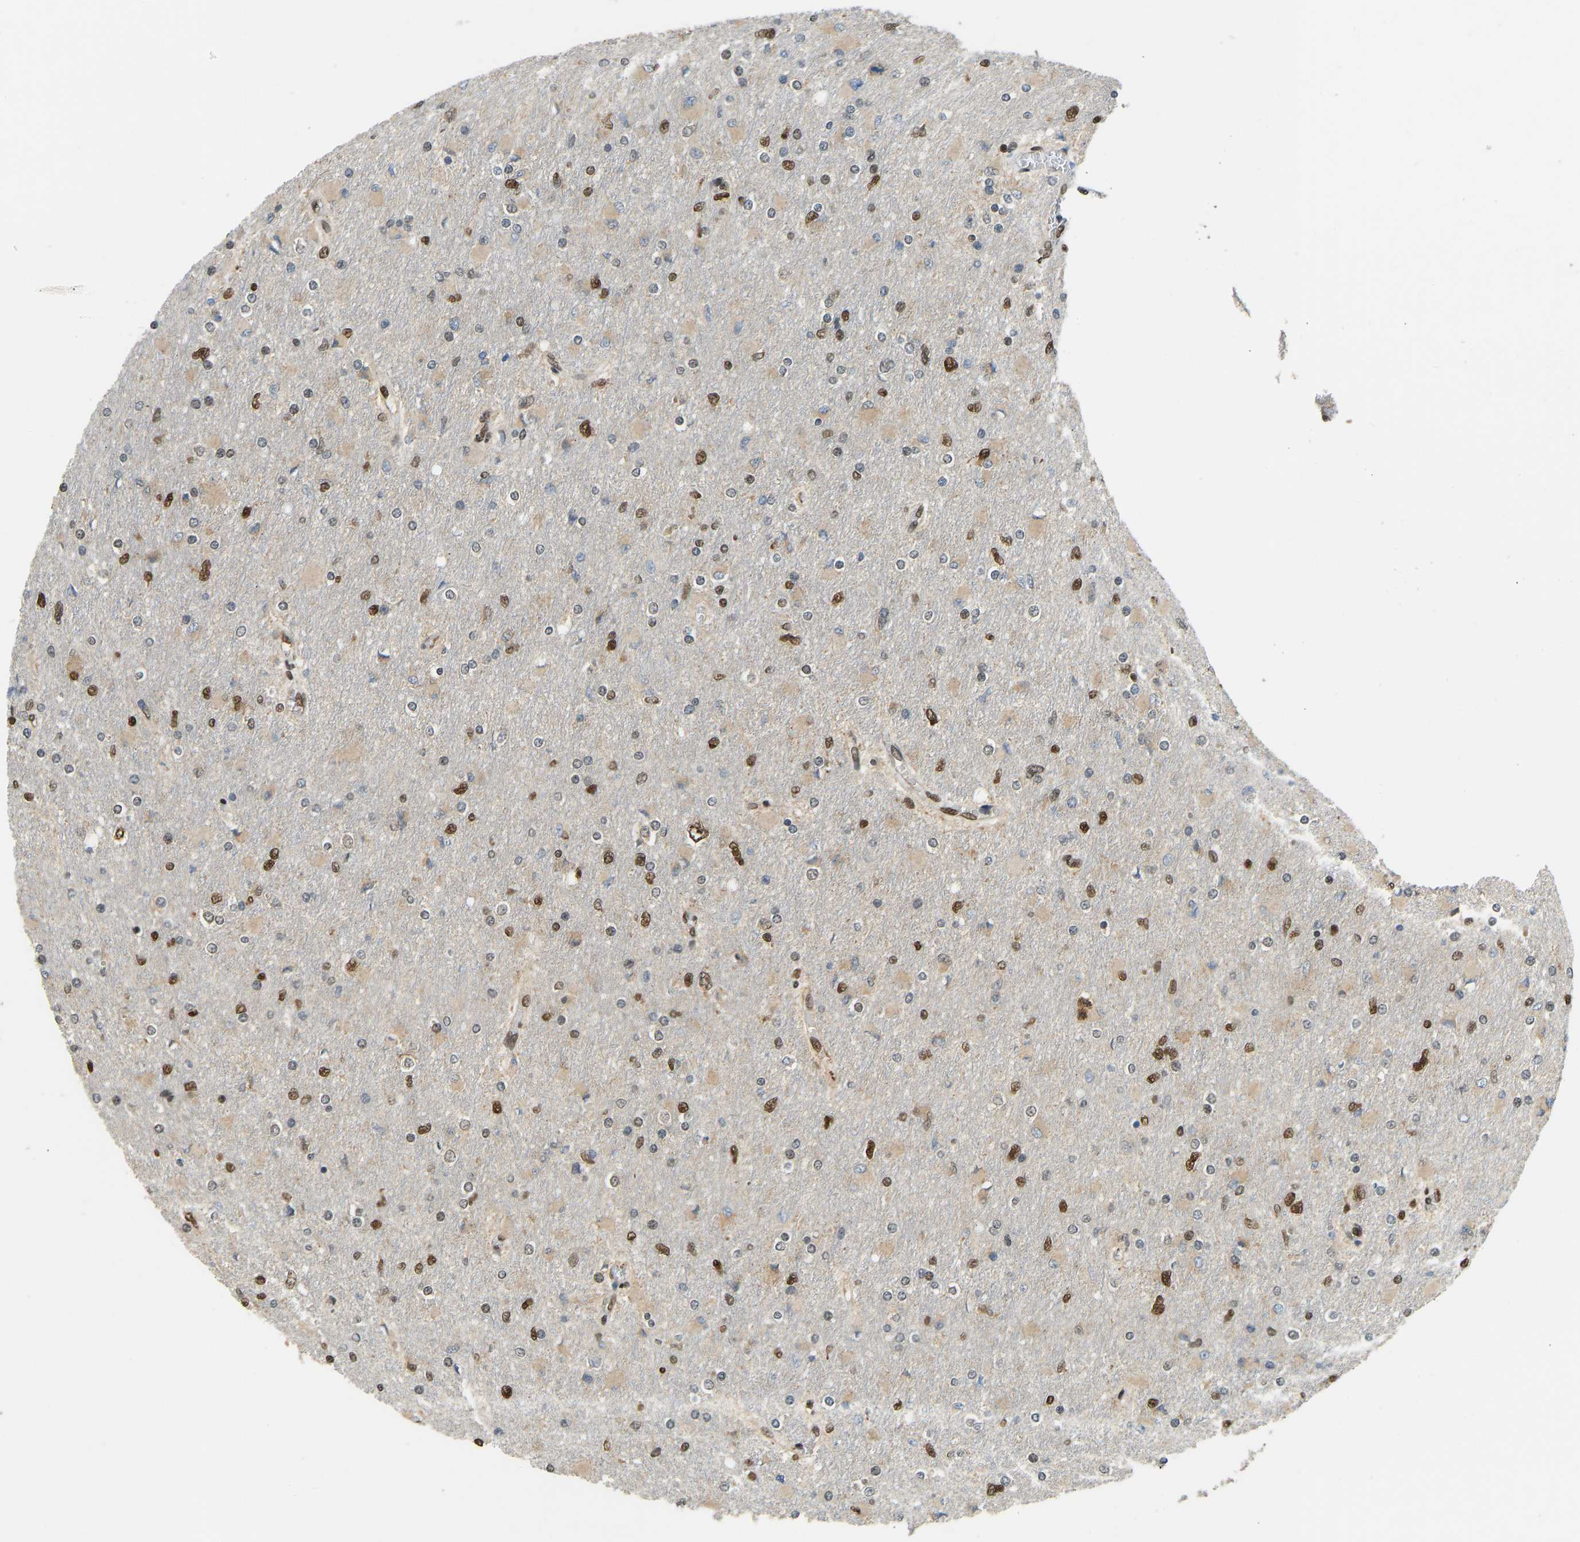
{"staining": {"intensity": "strong", "quantity": "25%-75%", "location": "nuclear"}, "tissue": "glioma", "cell_type": "Tumor cells", "image_type": "cancer", "snomed": [{"axis": "morphology", "description": "Glioma, malignant, High grade"}, {"axis": "topography", "description": "Cerebral cortex"}], "caption": "A photomicrograph showing strong nuclear staining in approximately 25%-75% of tumor cells in glioma, as visualized by brown immunohistochemical staining.", "gene": "ZSCAN20", "patient": {"sex": "female", "age": 36}}